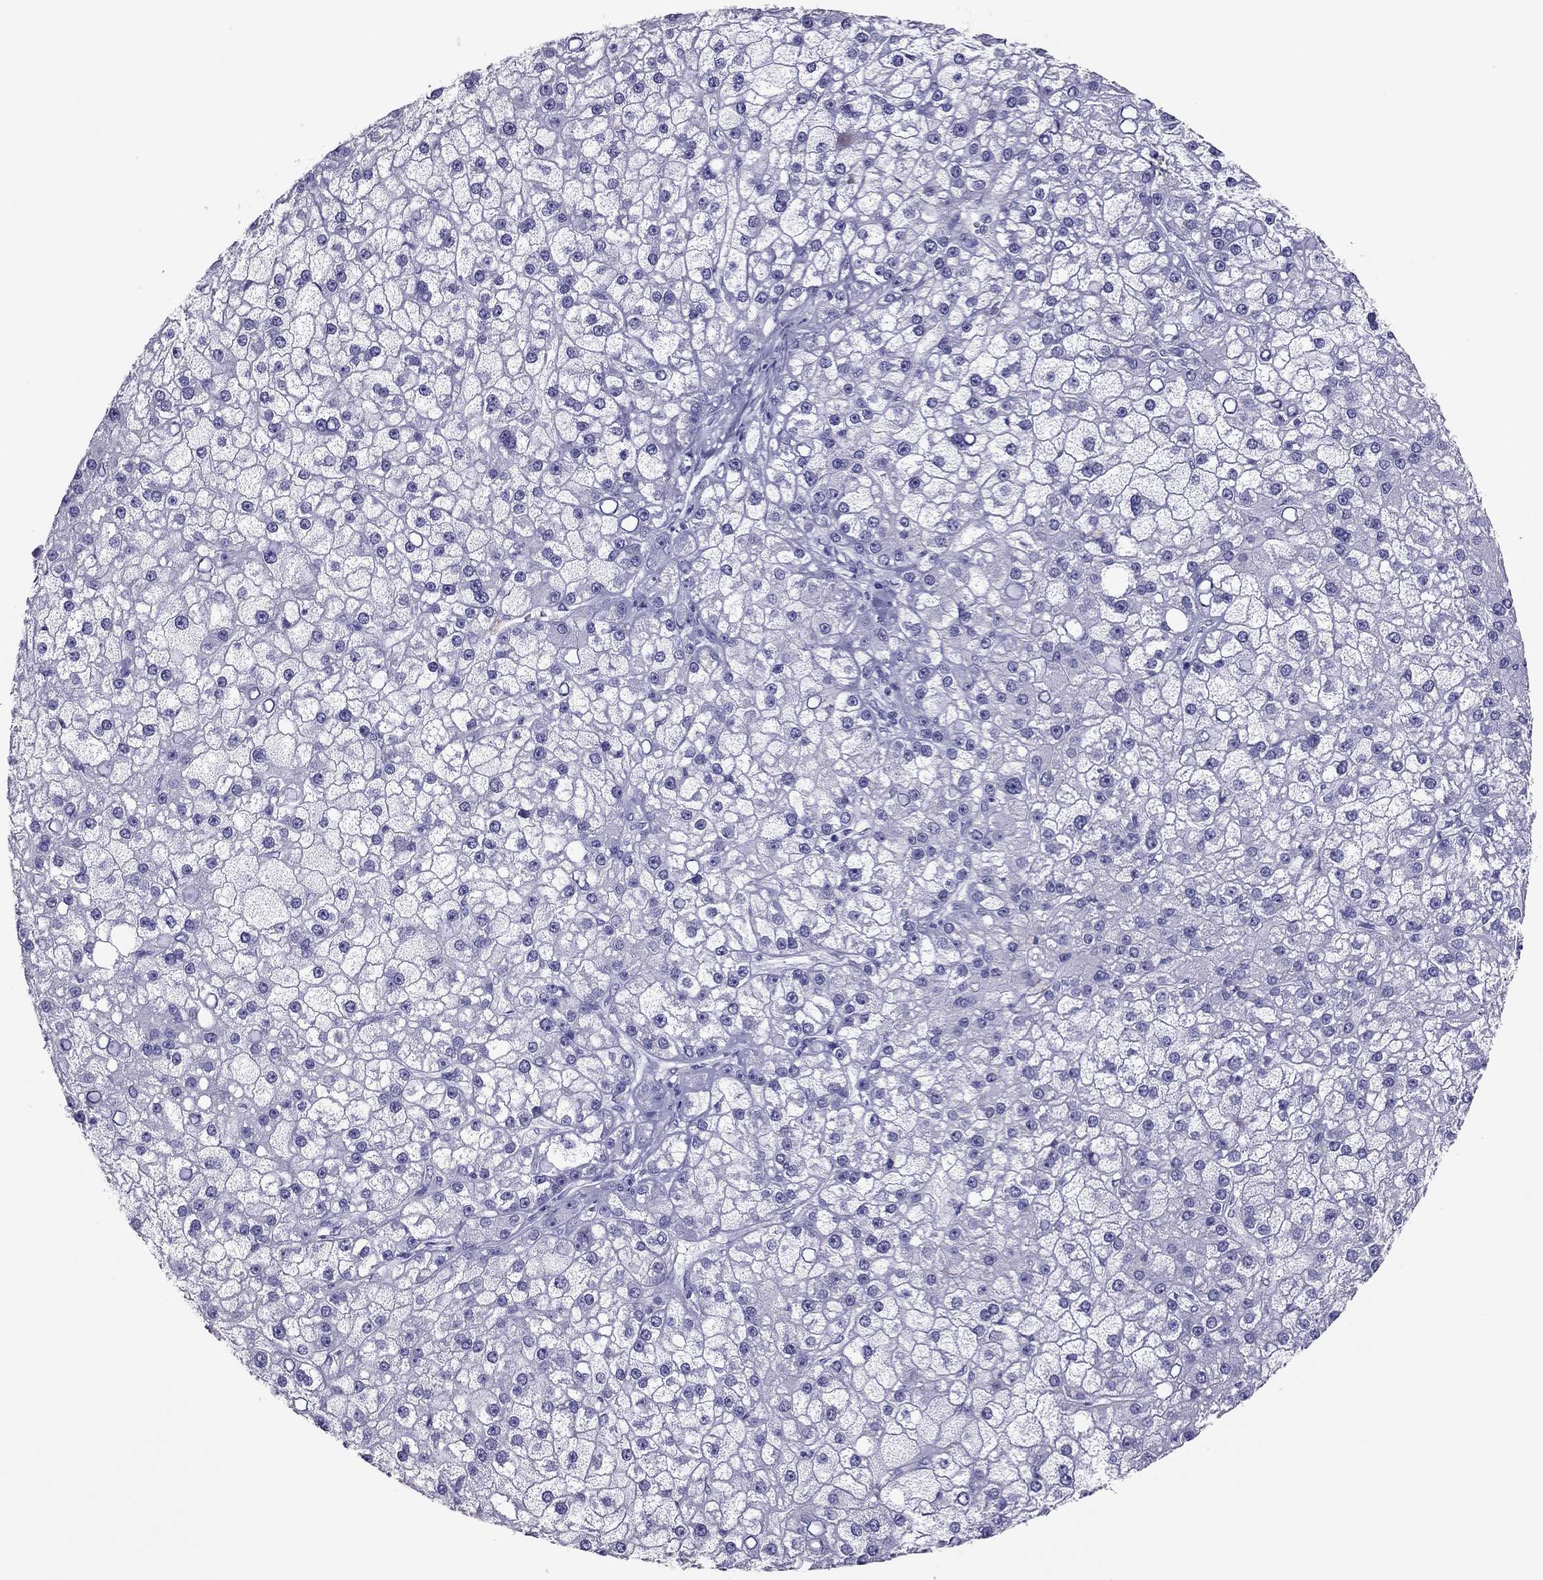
{"staining": {"intensity": "negative", "quantity": "none", "location": "none"}, "tissue": "liver cancer", "cell_type": "Tumor cells", "image_type": "cancer", "snomed": [{"axis": "morphology", "description": "Carcinoma, Hepatocellular, NOS"}, {"axis": "topography", "description": "Liver"}], "caption": "The histopathology image demonstrates no staining of tumor cells in liver cancer.", "gene": "PDE6A", "patient": {"sex": "male", "age": 67}}